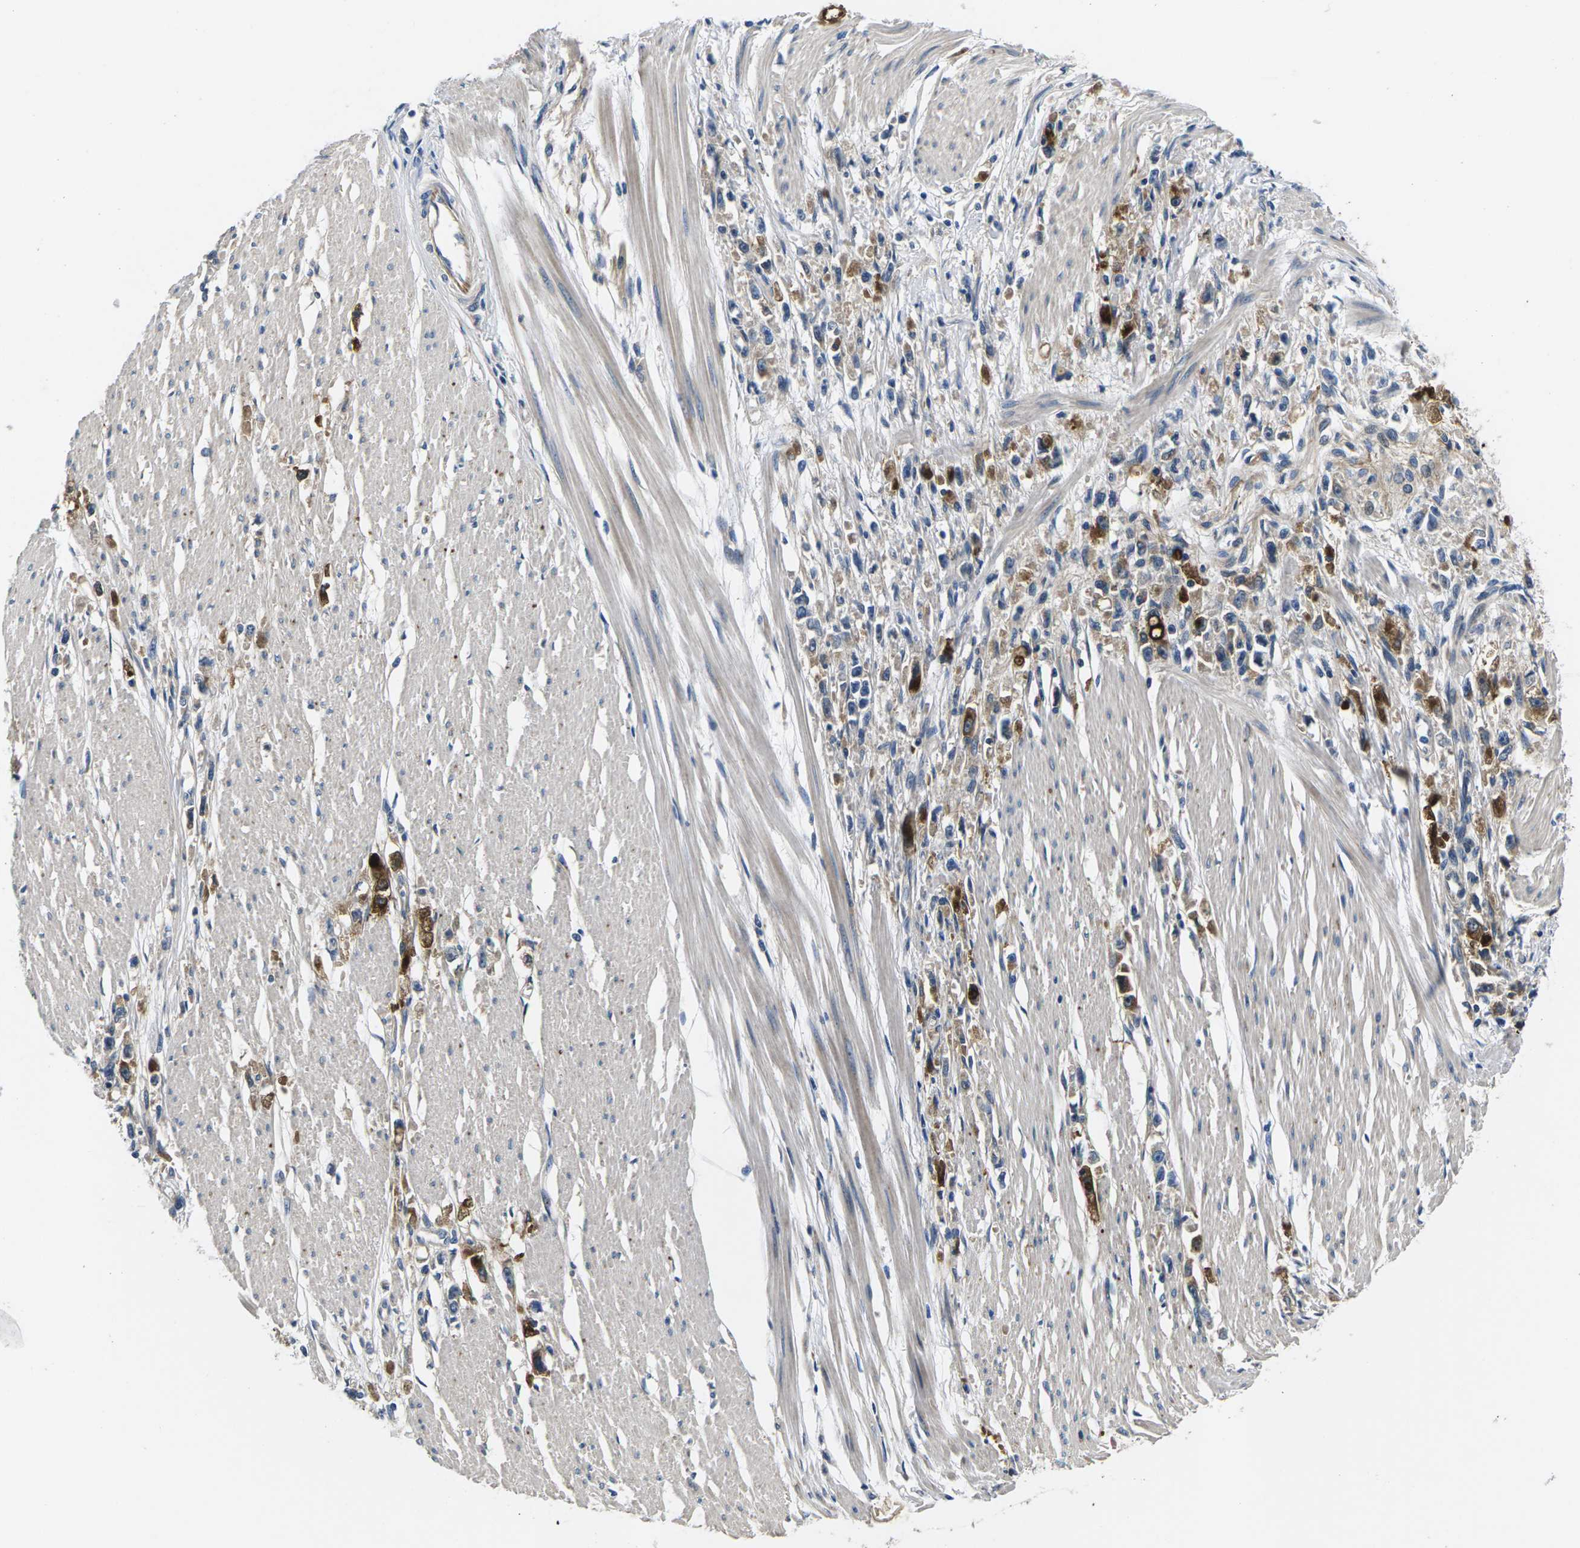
{"staining": {"intensity": "moderate", "quantity": "25%-75%", "location": "cytoplasmic/membranous"}, "tissue": "stomach cancer", "cell_type": "Tumor cells", "image_type": "cancer", "snomed": [{"axis": "morphology", "description": "Adenocarcinoma, NOS"}, {"axis": "topography", "description": "Stomach"}], "caption": "Immunohistochemical staining of stomach cancer (adenocarcinoma) reveals medium levels of moderate cytoplasmic/membranous protein positivity in about 25%-75% of tumor cells.", "gene": "PLCE1", "patient": {"sex": "female", "age": 59}}